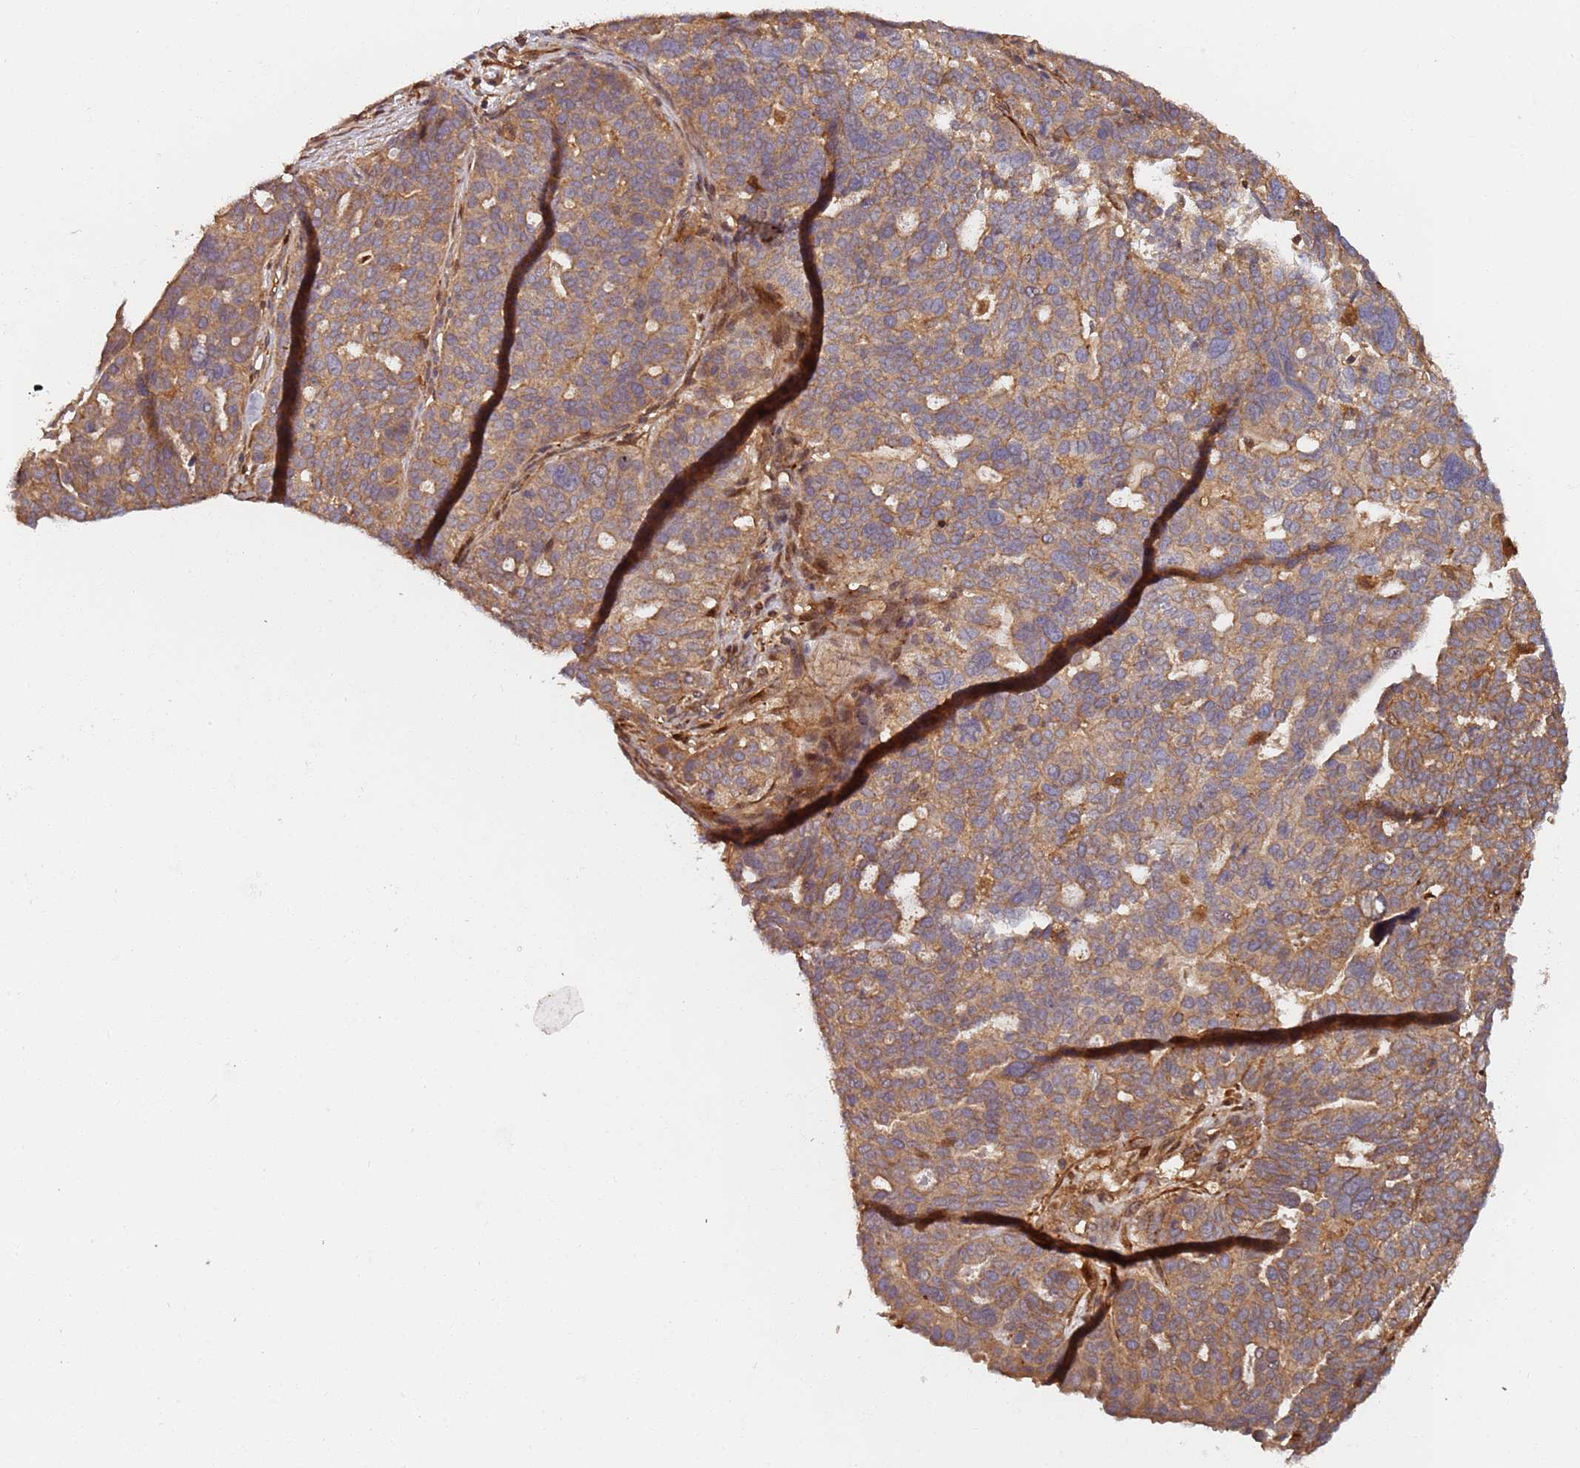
{"staining": {"intensity": "moderate", "quantity": ">75%", "location": "cytoplasmic/membranous"}, "tissue": "ovarian cancer", "cell_type": "Tumor cells", "image_type": "cancer", "snomed": [{"axis": "morphology", "description": "Cystadenocarcinoma, serous, NOS"}, {"axis": "topography", "description": "Ovary"}], "caption": "Immunohistochemistry staining of ovarian serous cystadenocarcinoma, which shows medium levels of moderate cytoplasmic/membranous expression in about >75% of tumor cells indicating moderate cytoplasmic/membranous protein positivity. The staining was performed using DAB (brown) for protein detection and nuclei were counterstained in hematoxylin (blue).", "gene": "SDCCAG8", "patient": {"sex": "female", "age": 59}}